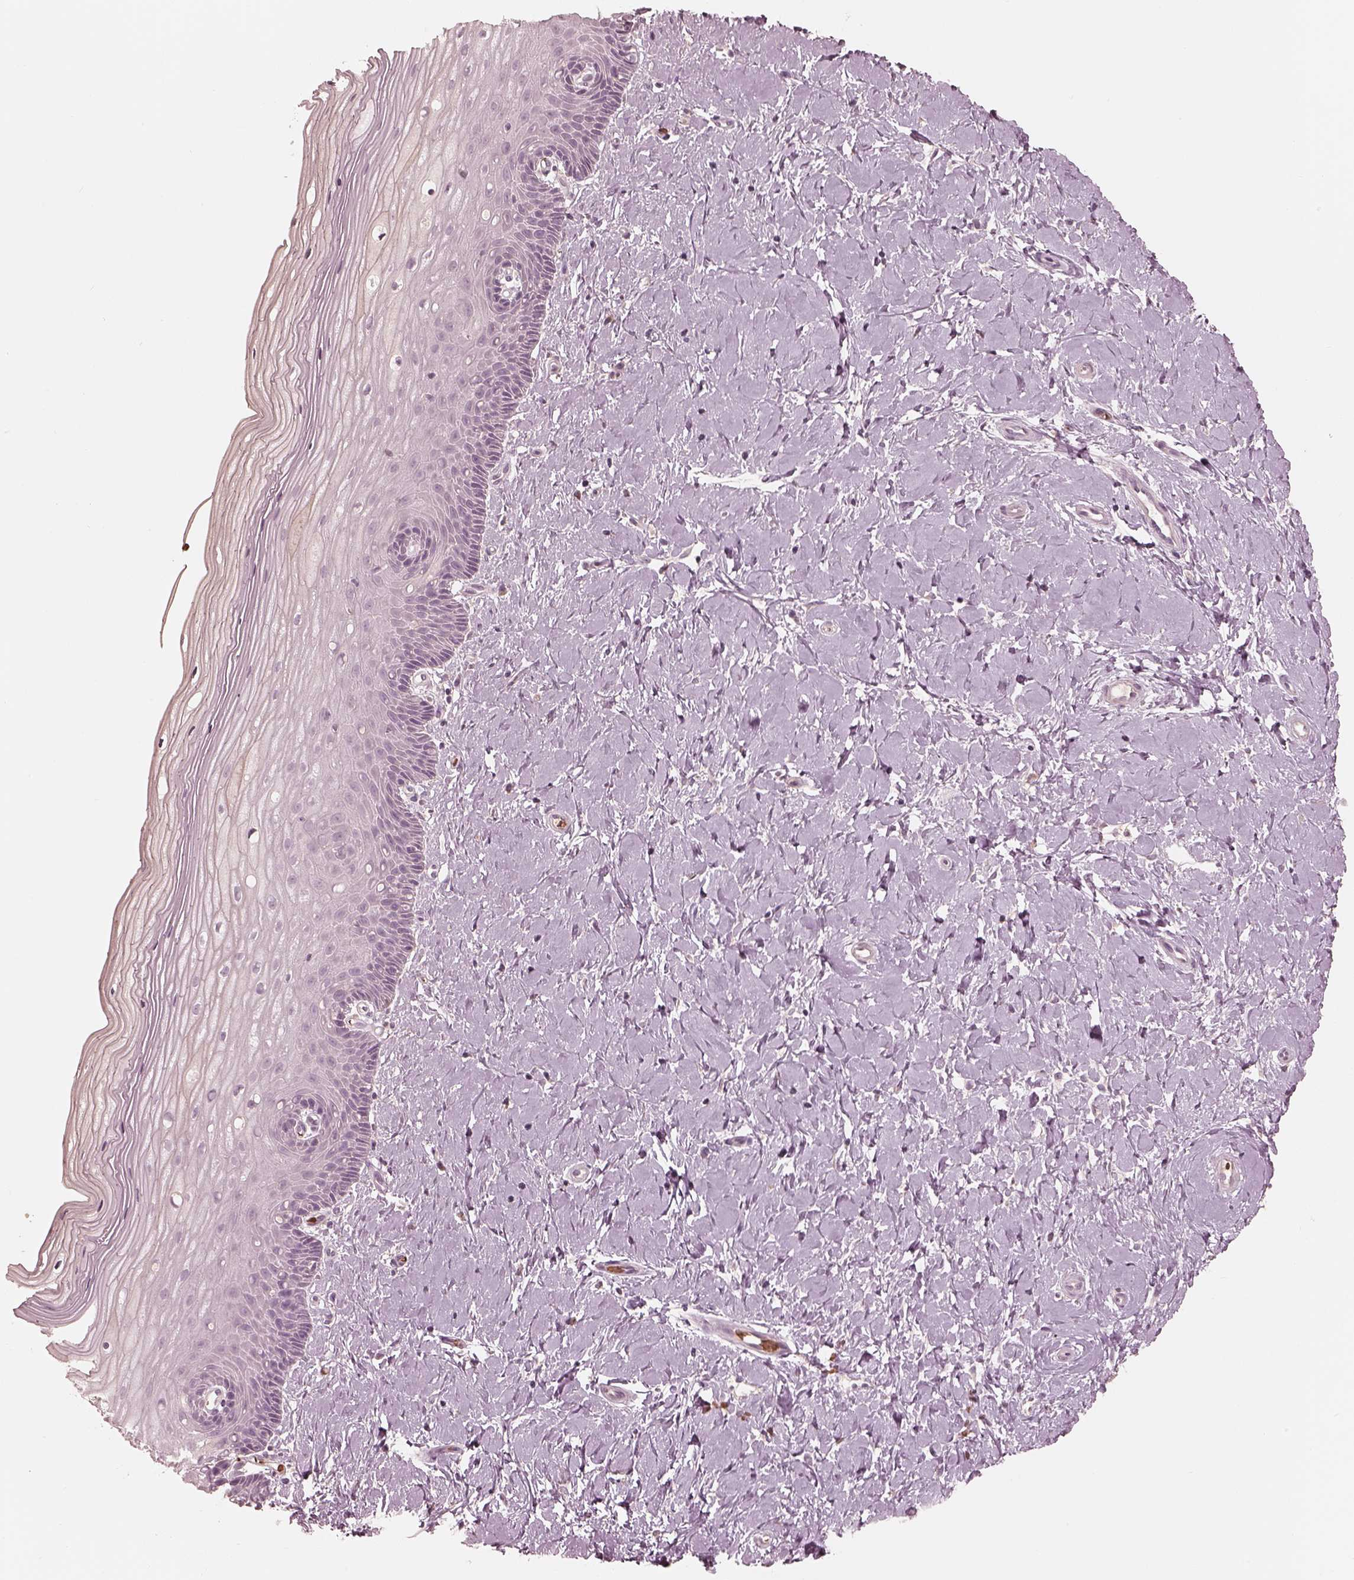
{"staining": {"intensity": "negative", "quantity": "none", "location": "none"}, "tissue": "cervix", "cell_type": "Glandular cells", "image_type": "normal", "snomed": [{"axis": "morphology", "description": "Normal tissue, NOS"}, {"axis": "topography", "description": "Cervix"}], "caption": "Histopathology image shows no protein staining in glandular cells of benign cervix.", "gene": "ANKLE1", "patient": {"sex": "female", "age": 37}}